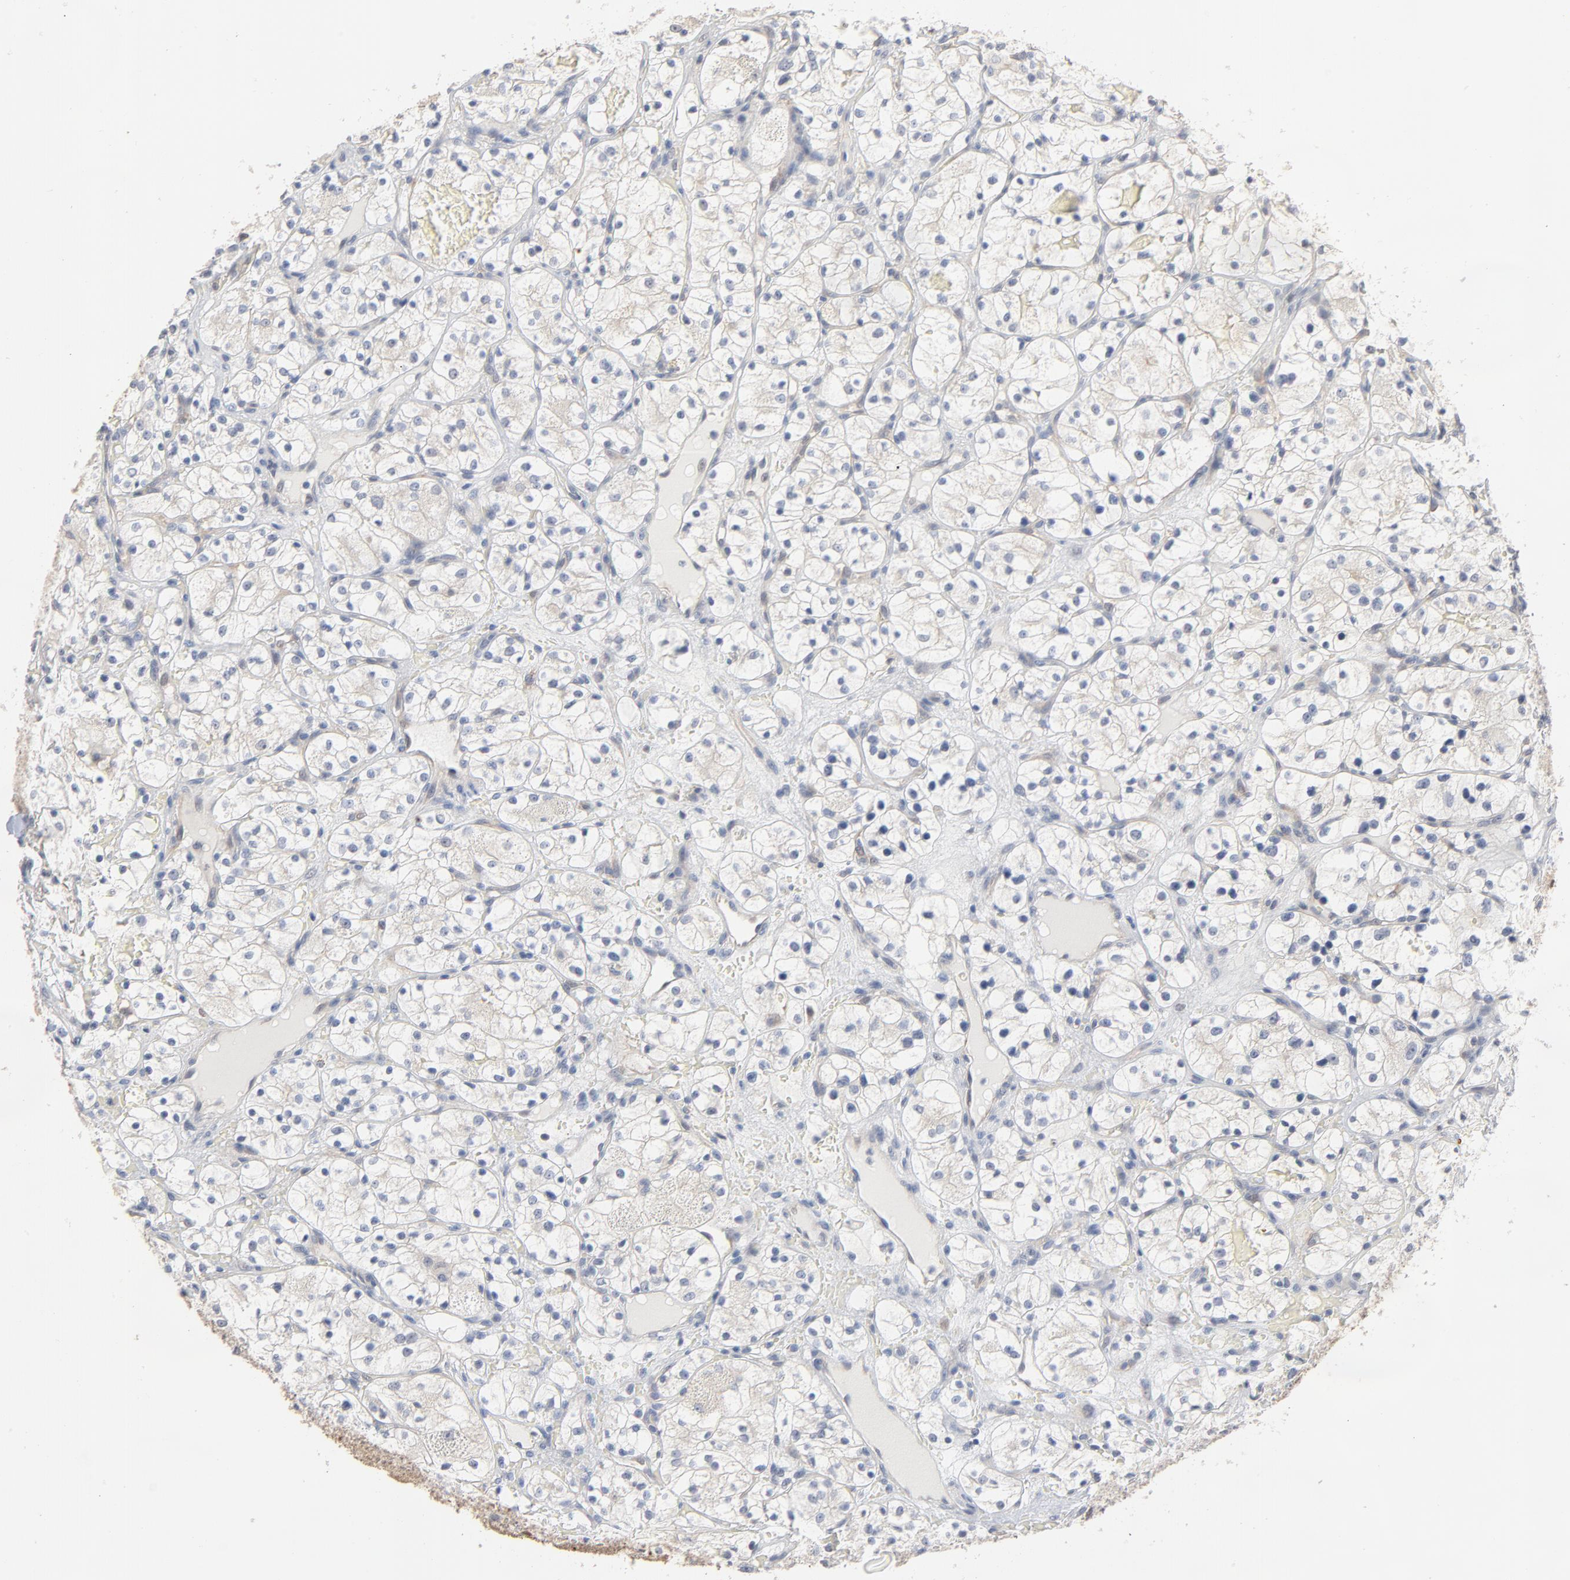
{"staining": {"intensity": "negative", "quantity": "none", "location": "none"}, "tissue": "renal cancer", "cell_type": "Tumor cells", "image_type": "cancer", "snomed": [{"axis": "morphology", "description": "Adenocarcinoma, NOS"}, {"axis": "topography", "description": "Kidney"}], "caption": "An immunohistochemistry (IHC) micrograph of renal cancer (adenocarcinoma) is shown. There is no staining in tumor cells of renal cancer (adenocarcinoma).", "gene": "EPCAM", "patient": {"sex": "female", "age": 60}}